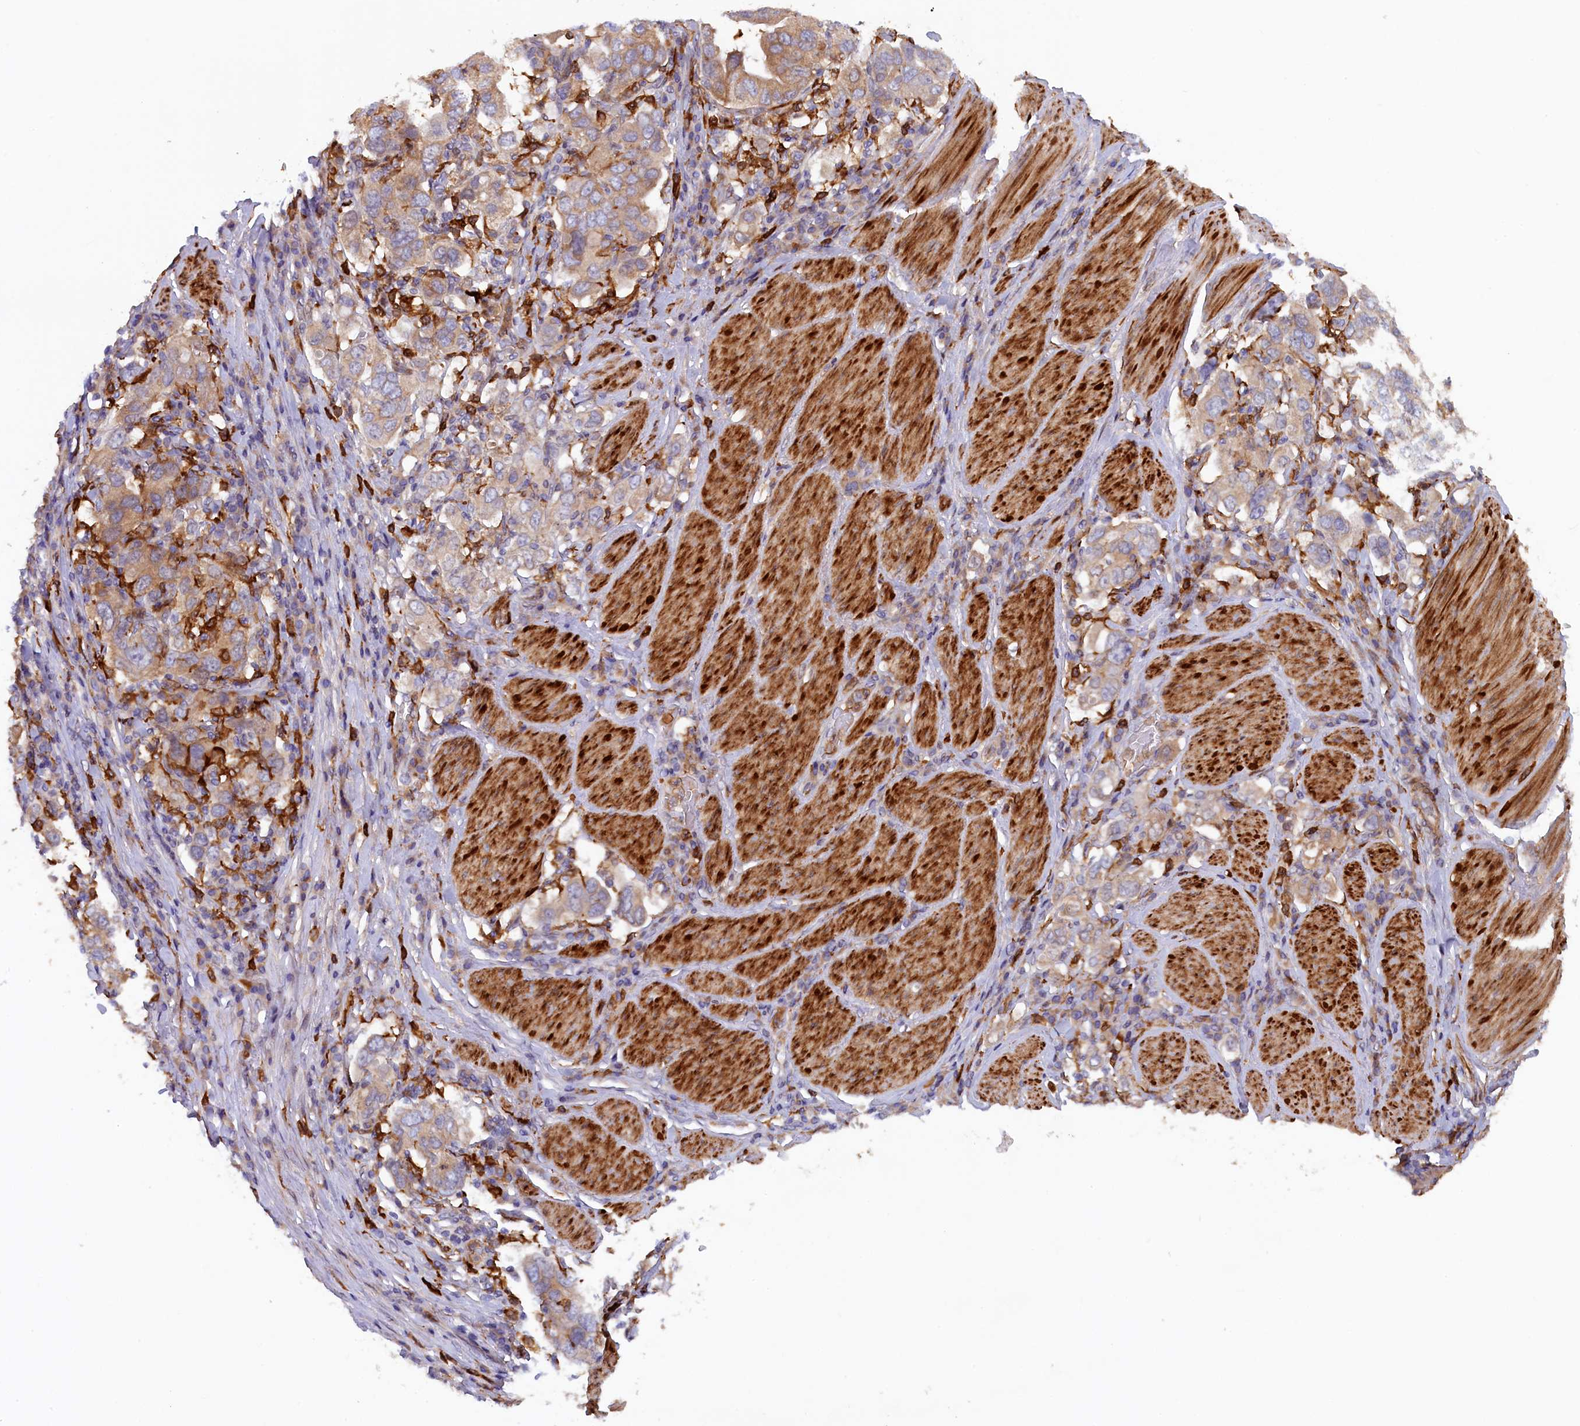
{"staining": {"intensity": "weak", "quantity": "<25%", "location": "cytoplasmic/membranous"}, "tissue": "stomach cancer", "cell_type": "Tumor cells", "image_type": "cancer", "snomed": [{"axis": "morphology", "description": "Adenocarcinoma, NOS"}, {"axis": "topography", "description": "Stomach, upper"}], "caption": "The photomicrograph exhibits no staining of tumor cells in stomach adenocarcinoma.", "gene": "FERMT1", "patient": {"sex": "male", "age": 62}}